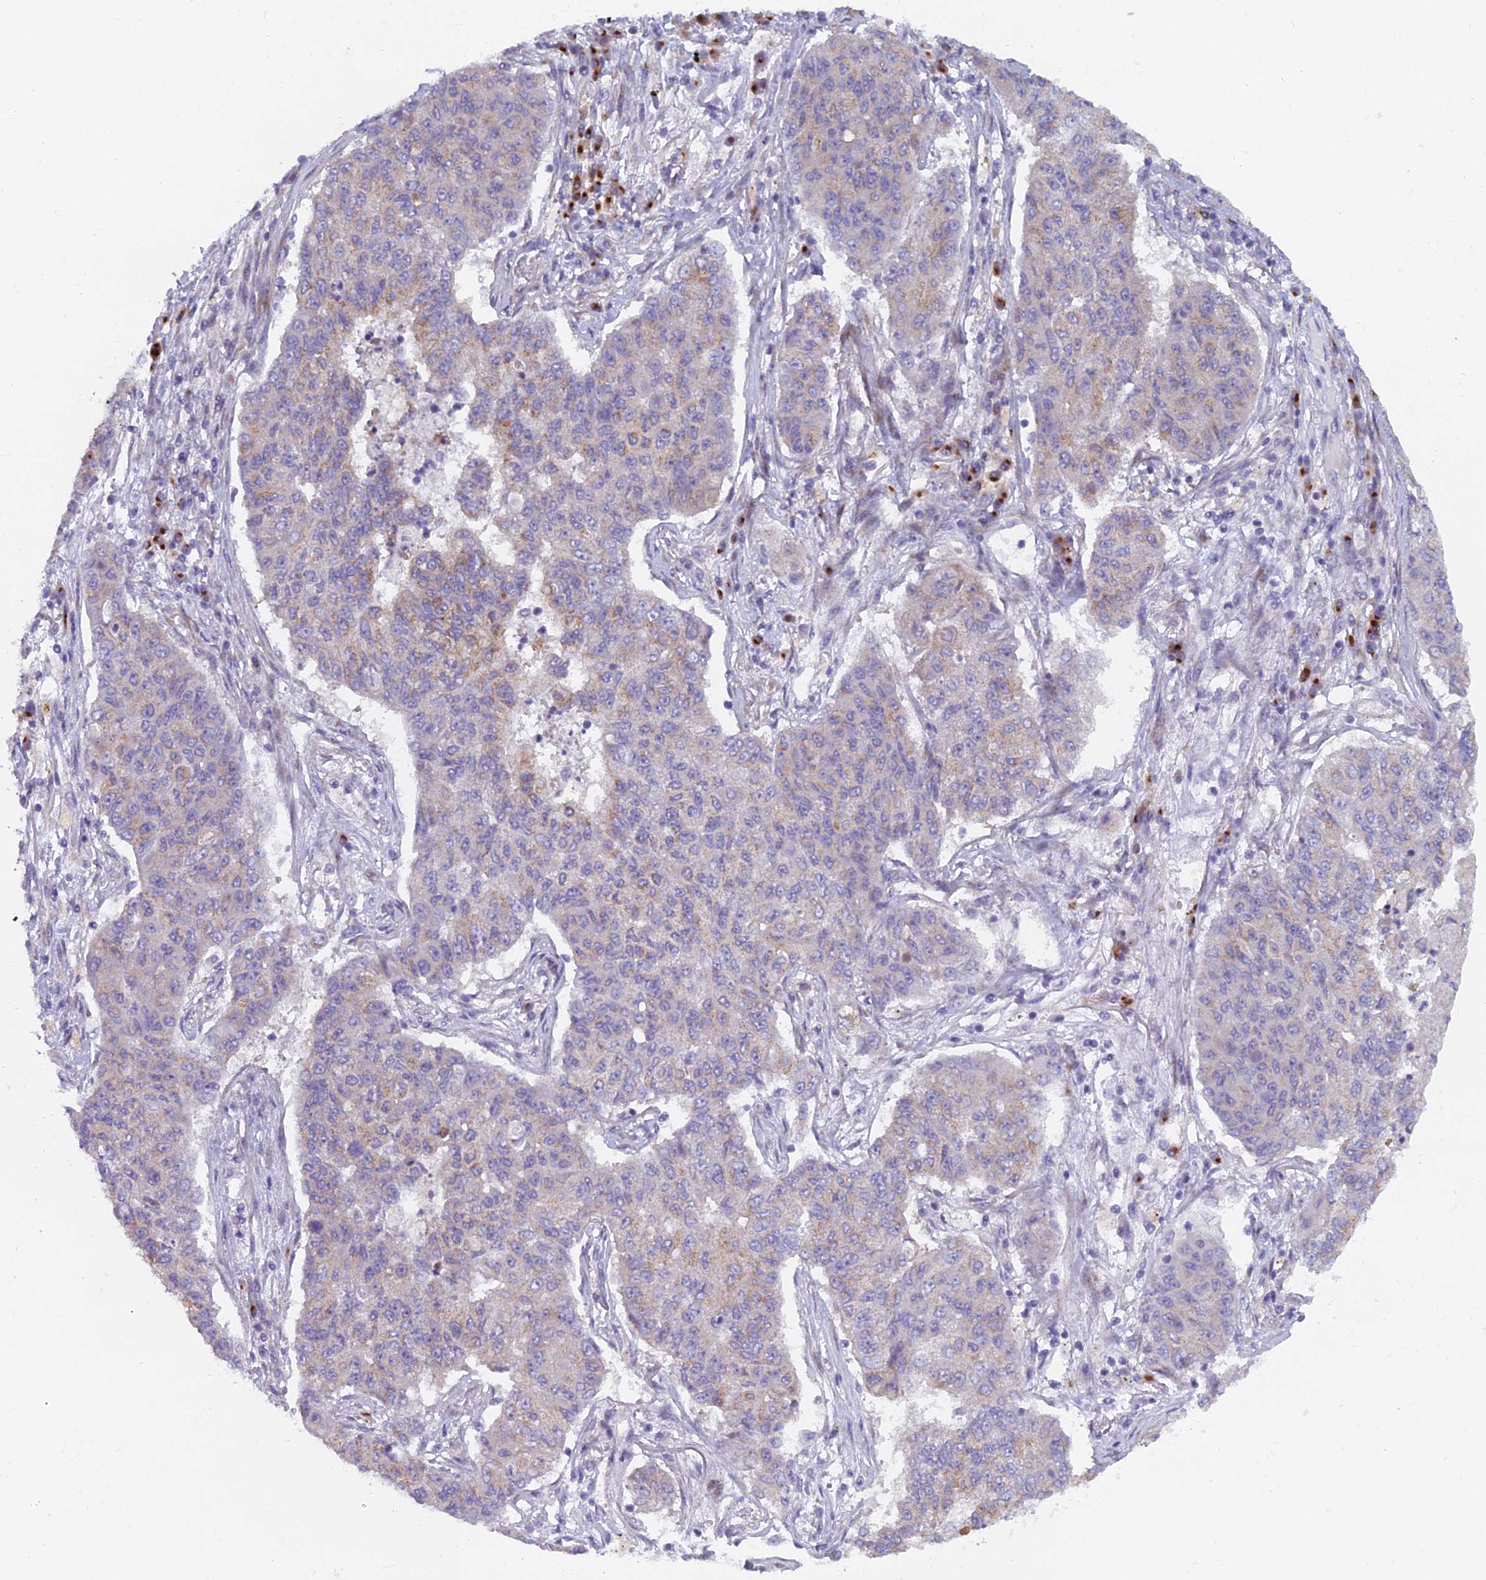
{"staining": {"intensity": "moderate", "quantity": "<25%", "location": "cytoplasmic/membranous"}, "tissue": "lung cancer", "cell_type": "Tumor cells", "image_type": "cancer", "snomed": [{"axis": "morphology", "description": "Squamous cell carcinoma, NOS"}, {"axis": "topography", "description": "Lung"}], "caption": "Tumor cells show moderate cytoplasmic/membranous positivity in approximately <25% of cells in lung cancer (squamous cell carcinoma). The staining is performed using DAB (3,3'-diaminobenzidine) brown chromogen to label protein expression. The nuclei are counter-stained blue using hematoxylin.", "gene": "B9D2", "patient": {"sex": "male", "age": 74}}